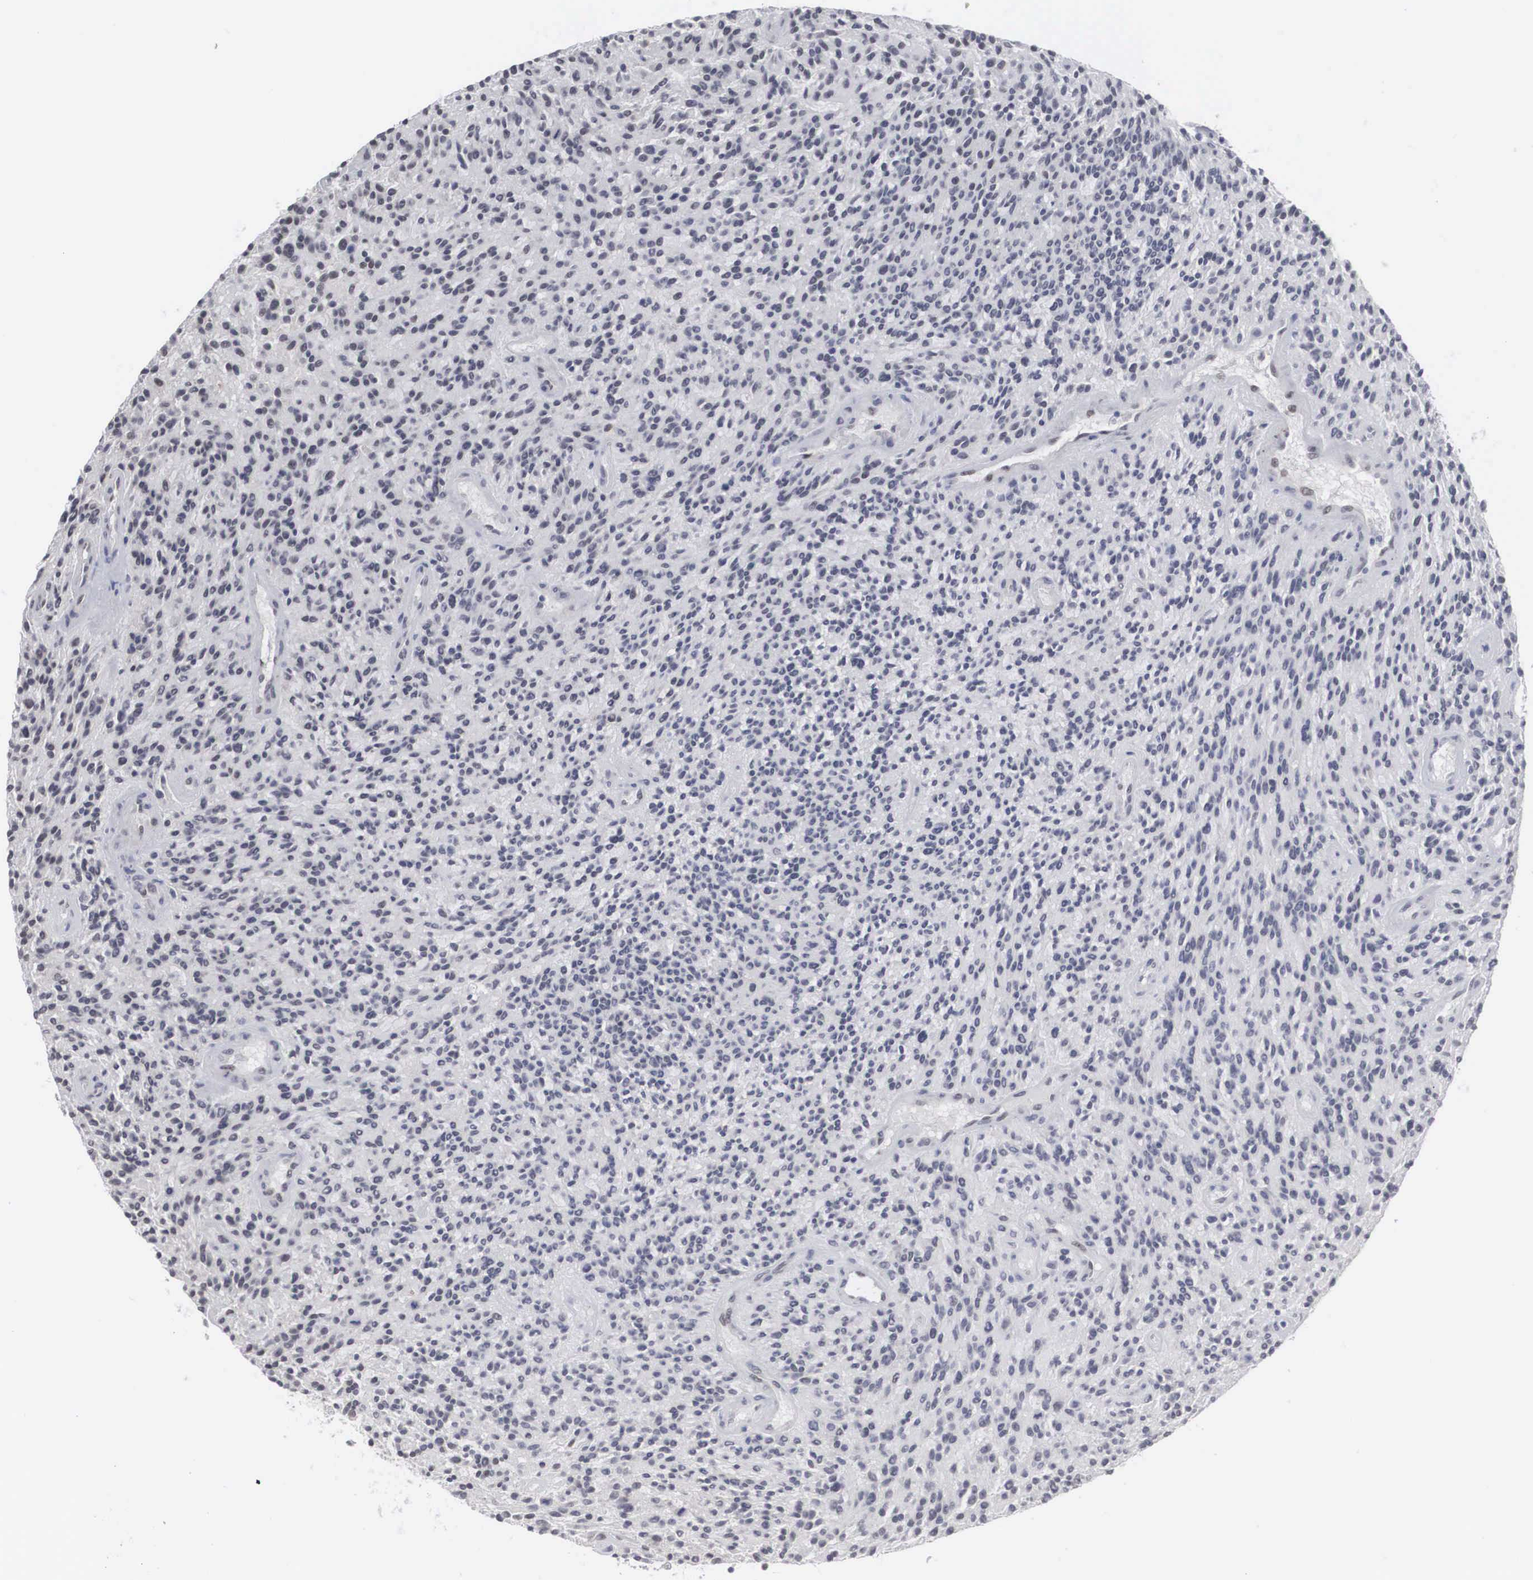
{"staining": {"intensity": "negative", "quantity": "none", "location": "none"}, "tissue": "glioma", "cell_type": "Tumor cells", "image_type": "cancer", "snomed": [{"axis": "morphology", "description": "Glioma, malignant, High grade"}, {"axis": "topography", "description": "Brain"}], "caption": "DAB immunohistochemical staining of glioma shows no significant expression in tumor cells.", "gene": "AUTS2", "patient": {"sex": "female", "age": 13}}